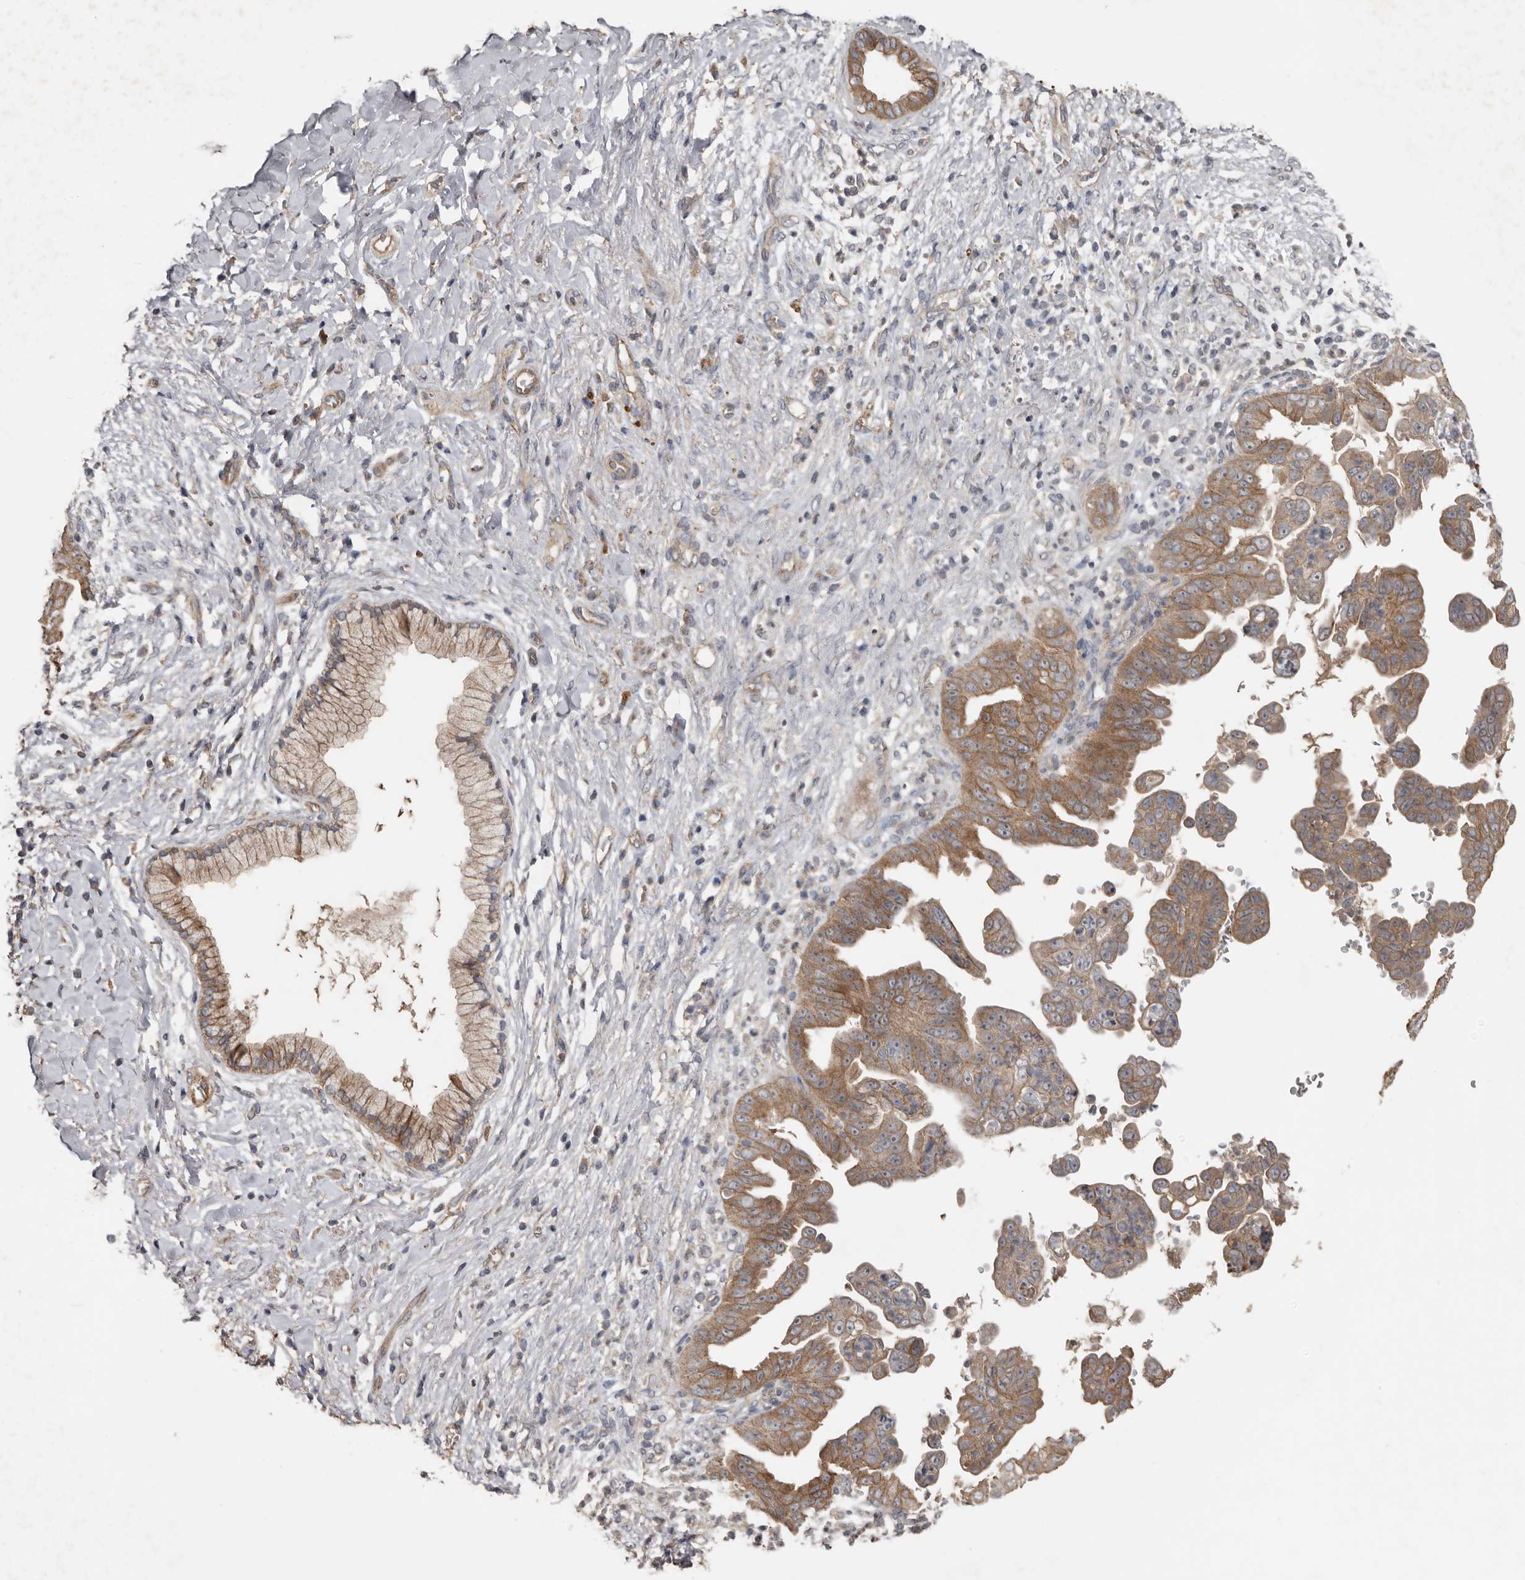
{"staining": {"intensity": "moderate", "quantity": ">75%", "location": "cytoplasmic/membranous"}, "tissue": "pancreatic cancer", "cell_type": "Tumor cells", "image_type": "cancer", "snomed": [{"axis": "morphology", "description": "Adenocarcinoma, NOS"}, {"axis": "topography", "description": "Pancreas"}], "caption": "Immunohistochemistry (IHC) photomicrograph of pancreatic cancer (adenocarcinoma) stained for a protein (brown), which reveals medium levels of moderate cytoplasmic/membranous expression in about >75% of tumor cells.", "gene": "HYAL4", "patient": {"sex": "female", "age": 78}}